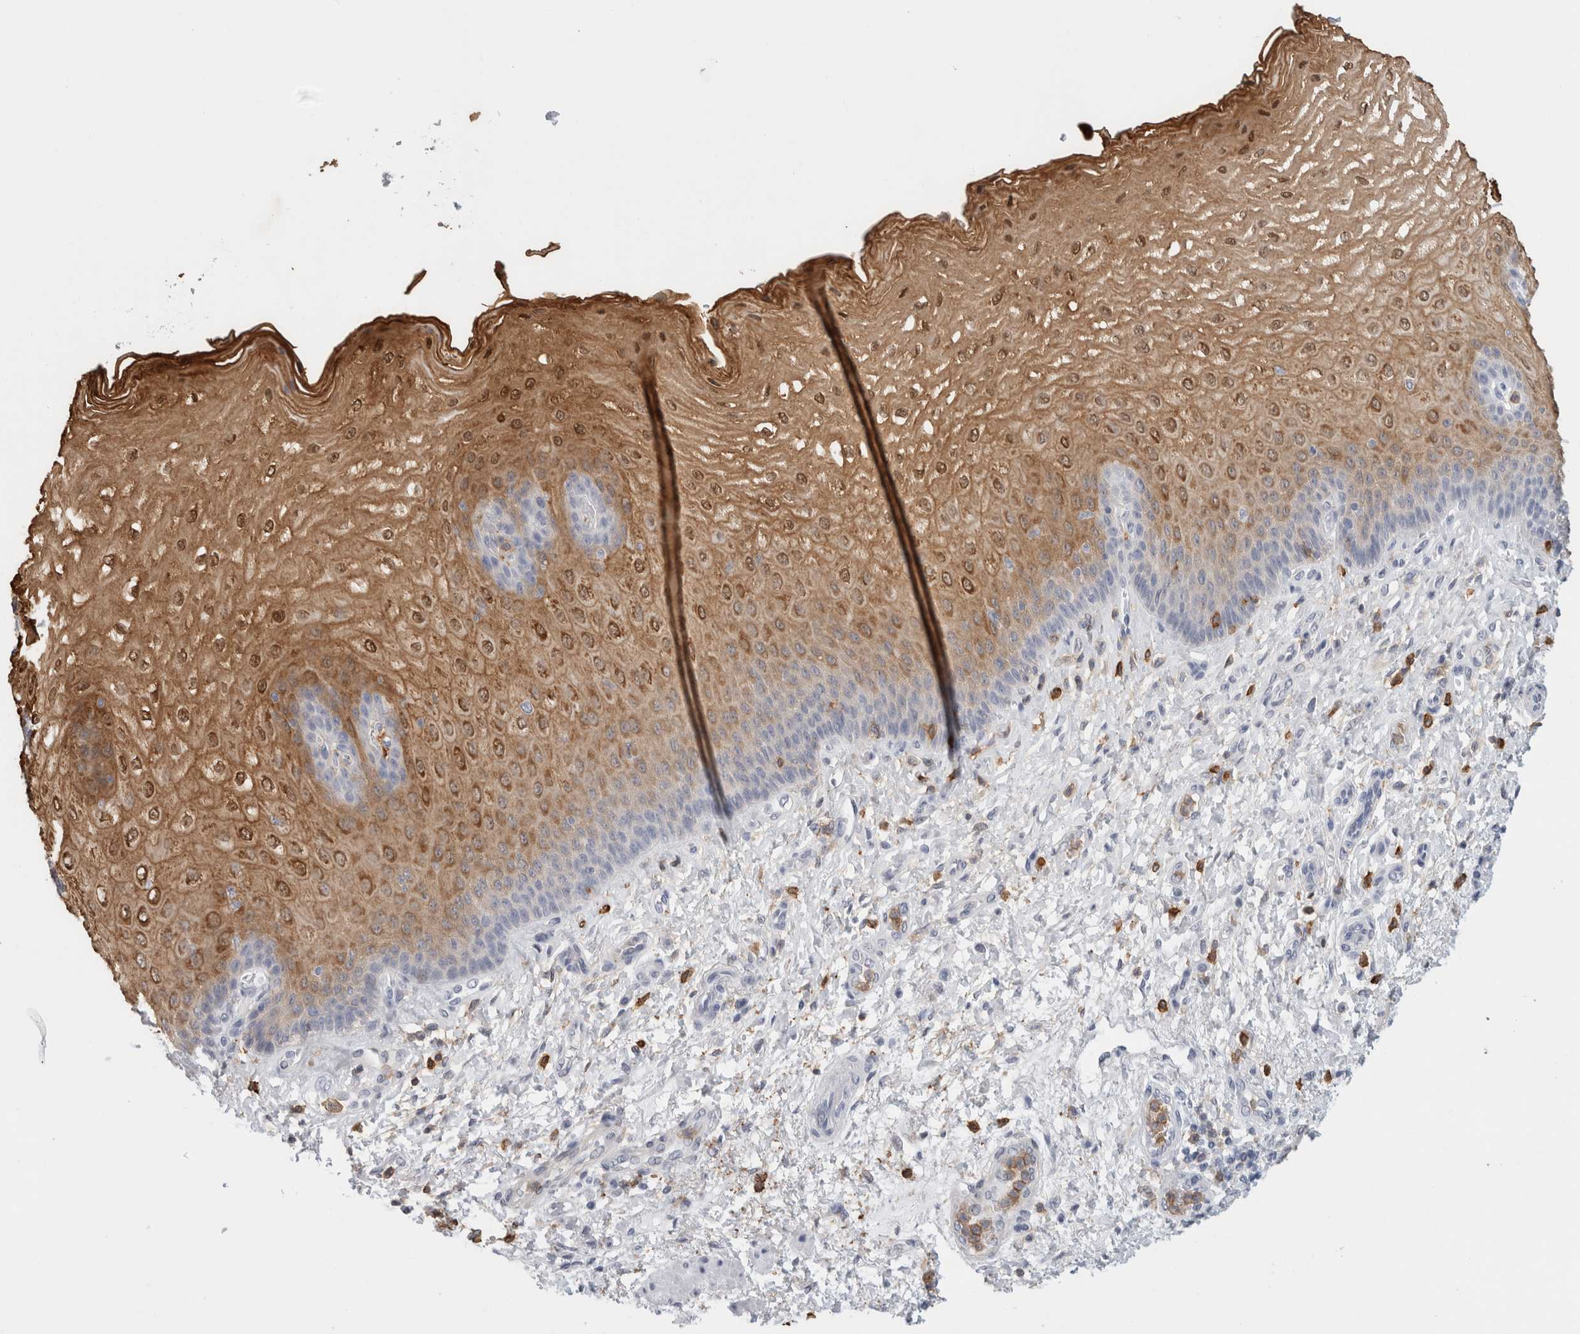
{"staining": {"intensity": "moderate", "quantity": ">75%", "location": "cytoplasmic/membranous,nuclear"}, "tissue": "esophagus", "cell_type": "Squamous epithelial cells", "image_type": "normal", "snomed": [{"axis": "morphology", "description": "Normal tissue, NOS"}, {"axis": "topography", "description": "Esophagus"}], "caption": "High-magnification brightfield microscopy of unremarkable esophagus stained with DAB (brown) and counterstained with hematoxylin (blue). squamous epithelial cells exhibit moderate cytoplasmic/membranous,nuclear staining is seen in about>75% of cells. Ihc stains the protein in brown and the nuclei are stained blue.", "gene": "P2RY2", "patient": {"sex": "male", "age": 54}}